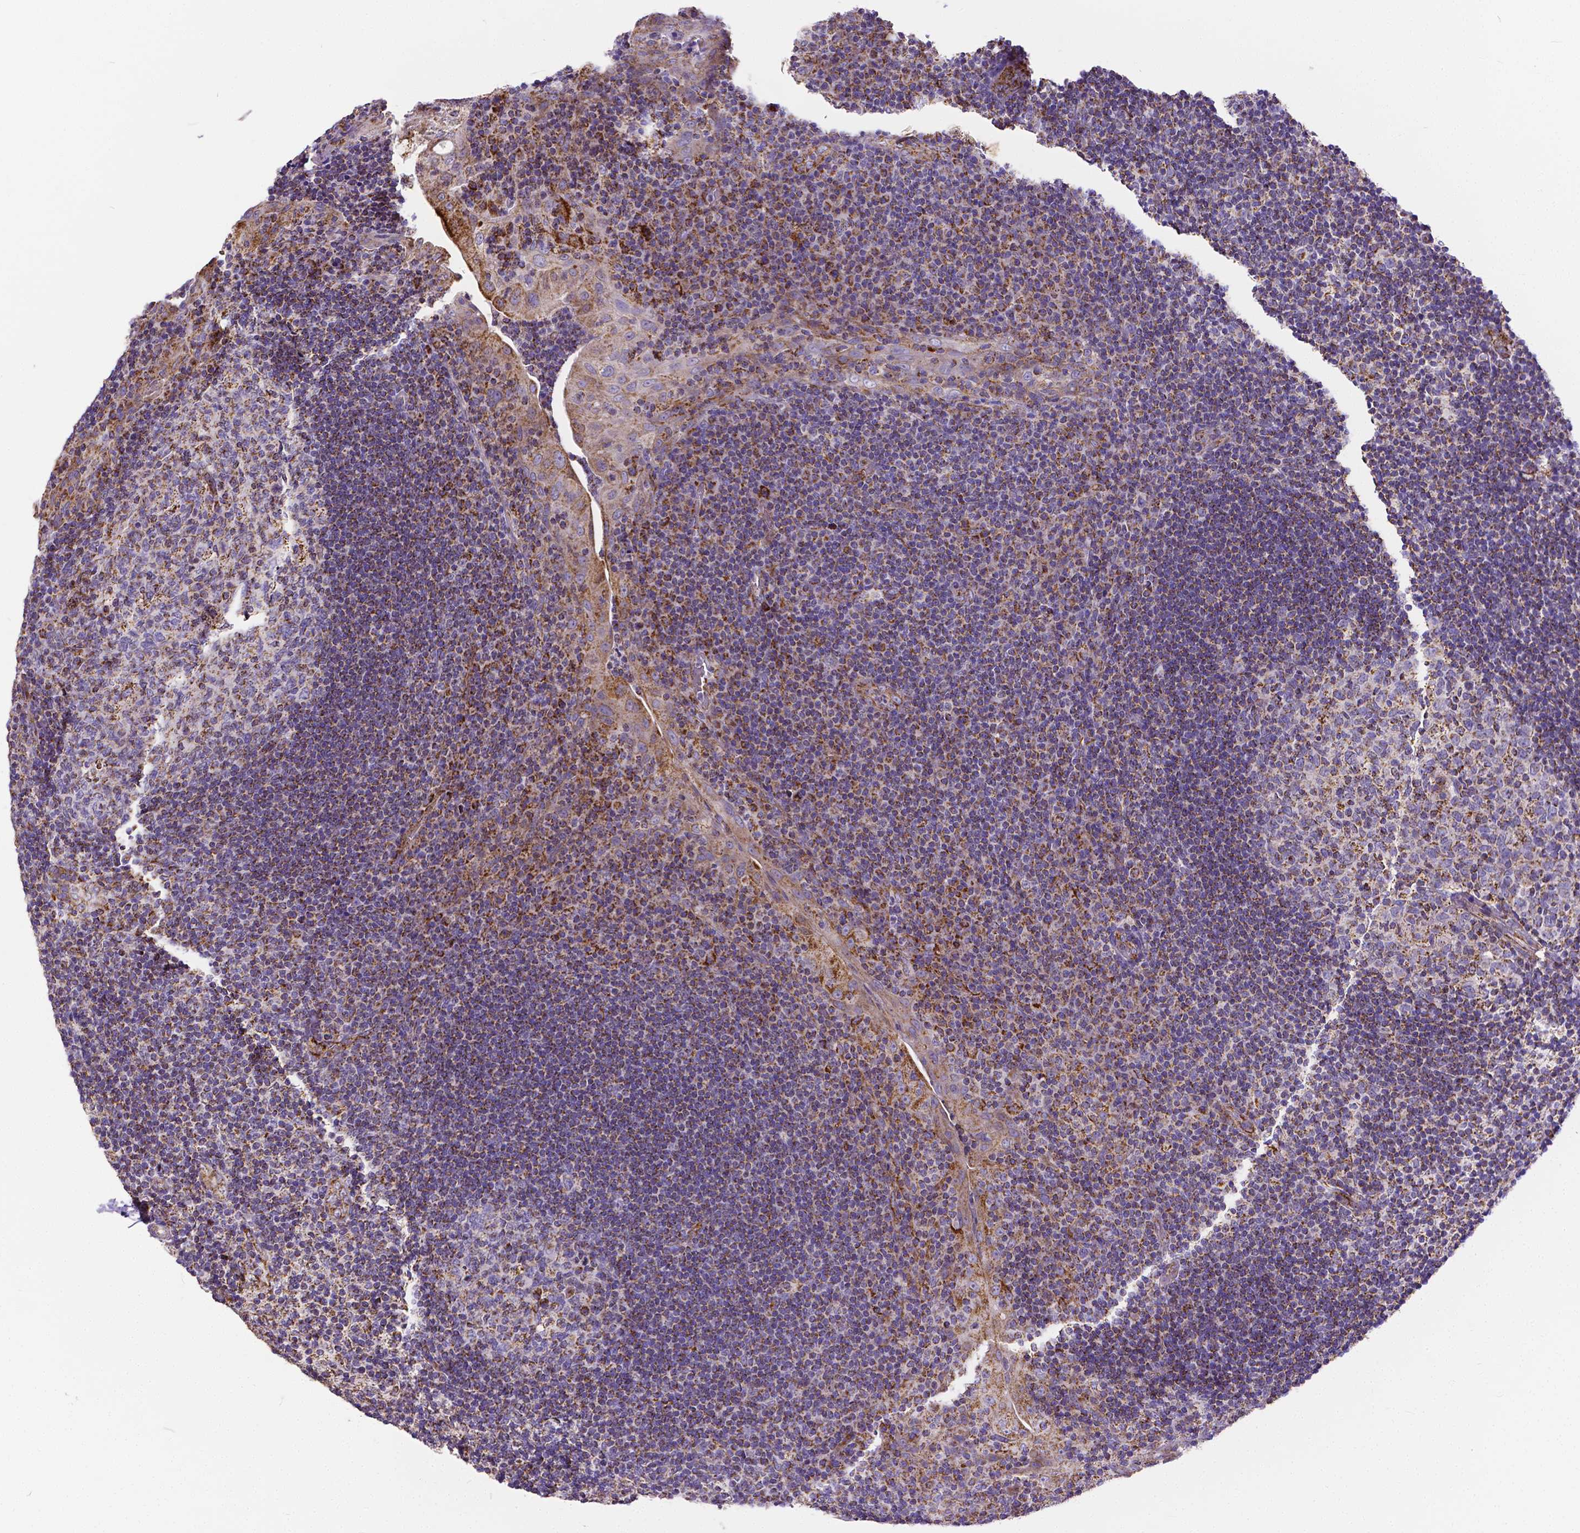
{"staining": {"intensity": "moderate", "quantity": ">75%", "location": "cytoplasmic/membranous"}, "tissue": "tonsil", "cell_type": "Germinal center cells", "image_type": "normal", "snomed": [{"axis": "morphology", "description": "Normal tissue, NOS"}, {"axis": "topography", "description": "Tonsil"}], "caption": "Immunohistochemistry (IHC) (DAB) staining of benign human tonsil shows moderate cytoplasmic/membranous protein positivity in about >75% of germinal center cells. Using DAB (3,3'-diaminobenzidine) (brown) and hematoxylin (blue) stains, captured at high magnification using brightfield microscopy.", "gene": "MACC1", "patient": {"sex": "male", "age": 17}}